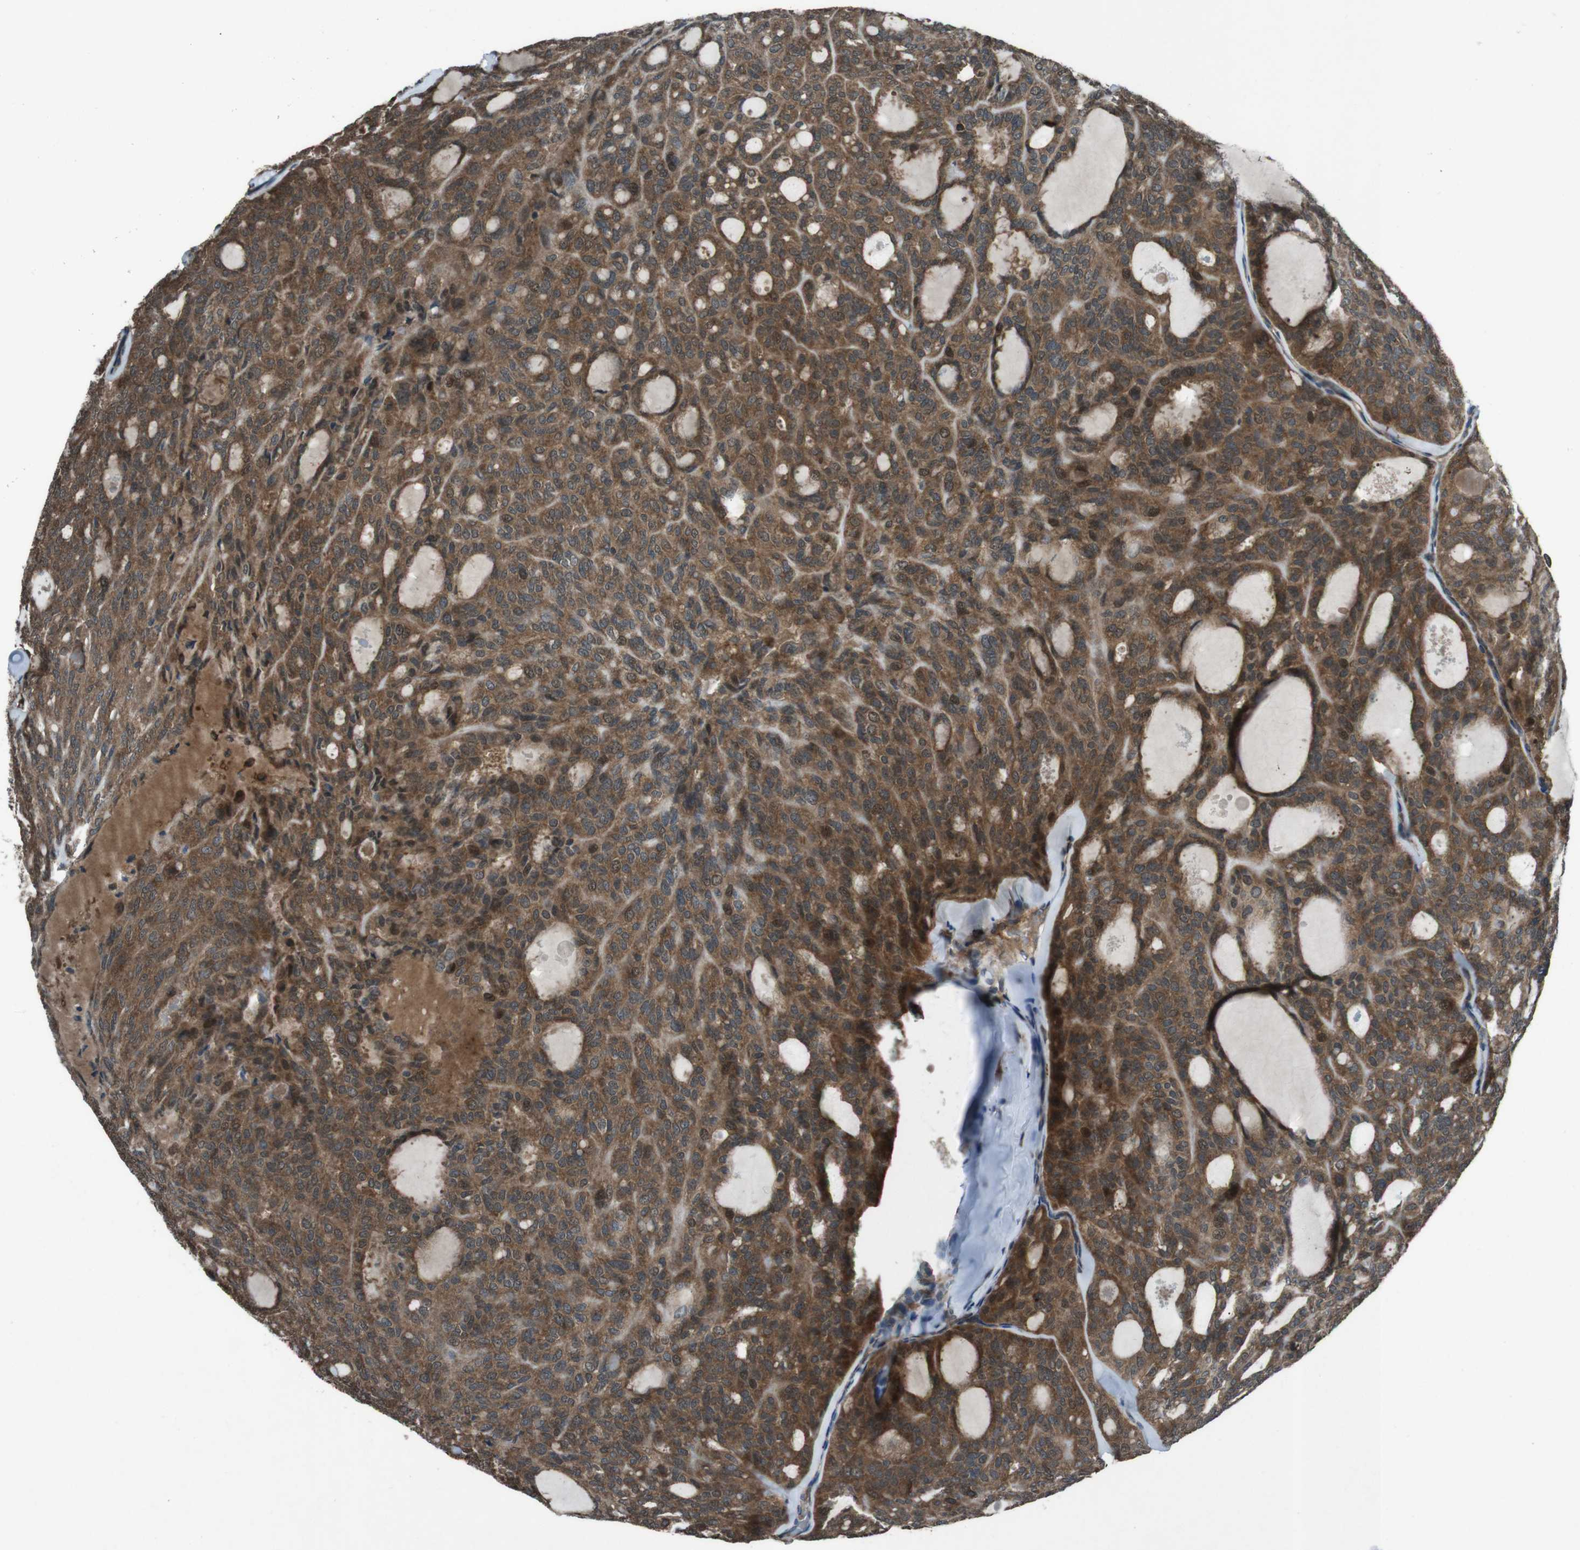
{"staining": {"intensity": "strong", "quantity": ">75%", "location": "cytoplasmic/membranous"}, "tissue": "thyroid cancer", "cell_type": "Tumor cells", "image_type": "cancer", "snomed": [{"axis": "morphology", "description": "Follicular adenoma carcinoma, NOS"}, {"axis": "topography", "description": "Thyroid gland"}], "caption": "An immunohistochemistry (IHC) micrograph of tumor tissue is shown. Protein staining in brown highlights strong cytoplasmic/membranous positivity in follicular adenoma carcinoma (thyroid) within tumor cells.", "gene": "SLC27A4", "patient": {"sex": "male", "age": 75}}